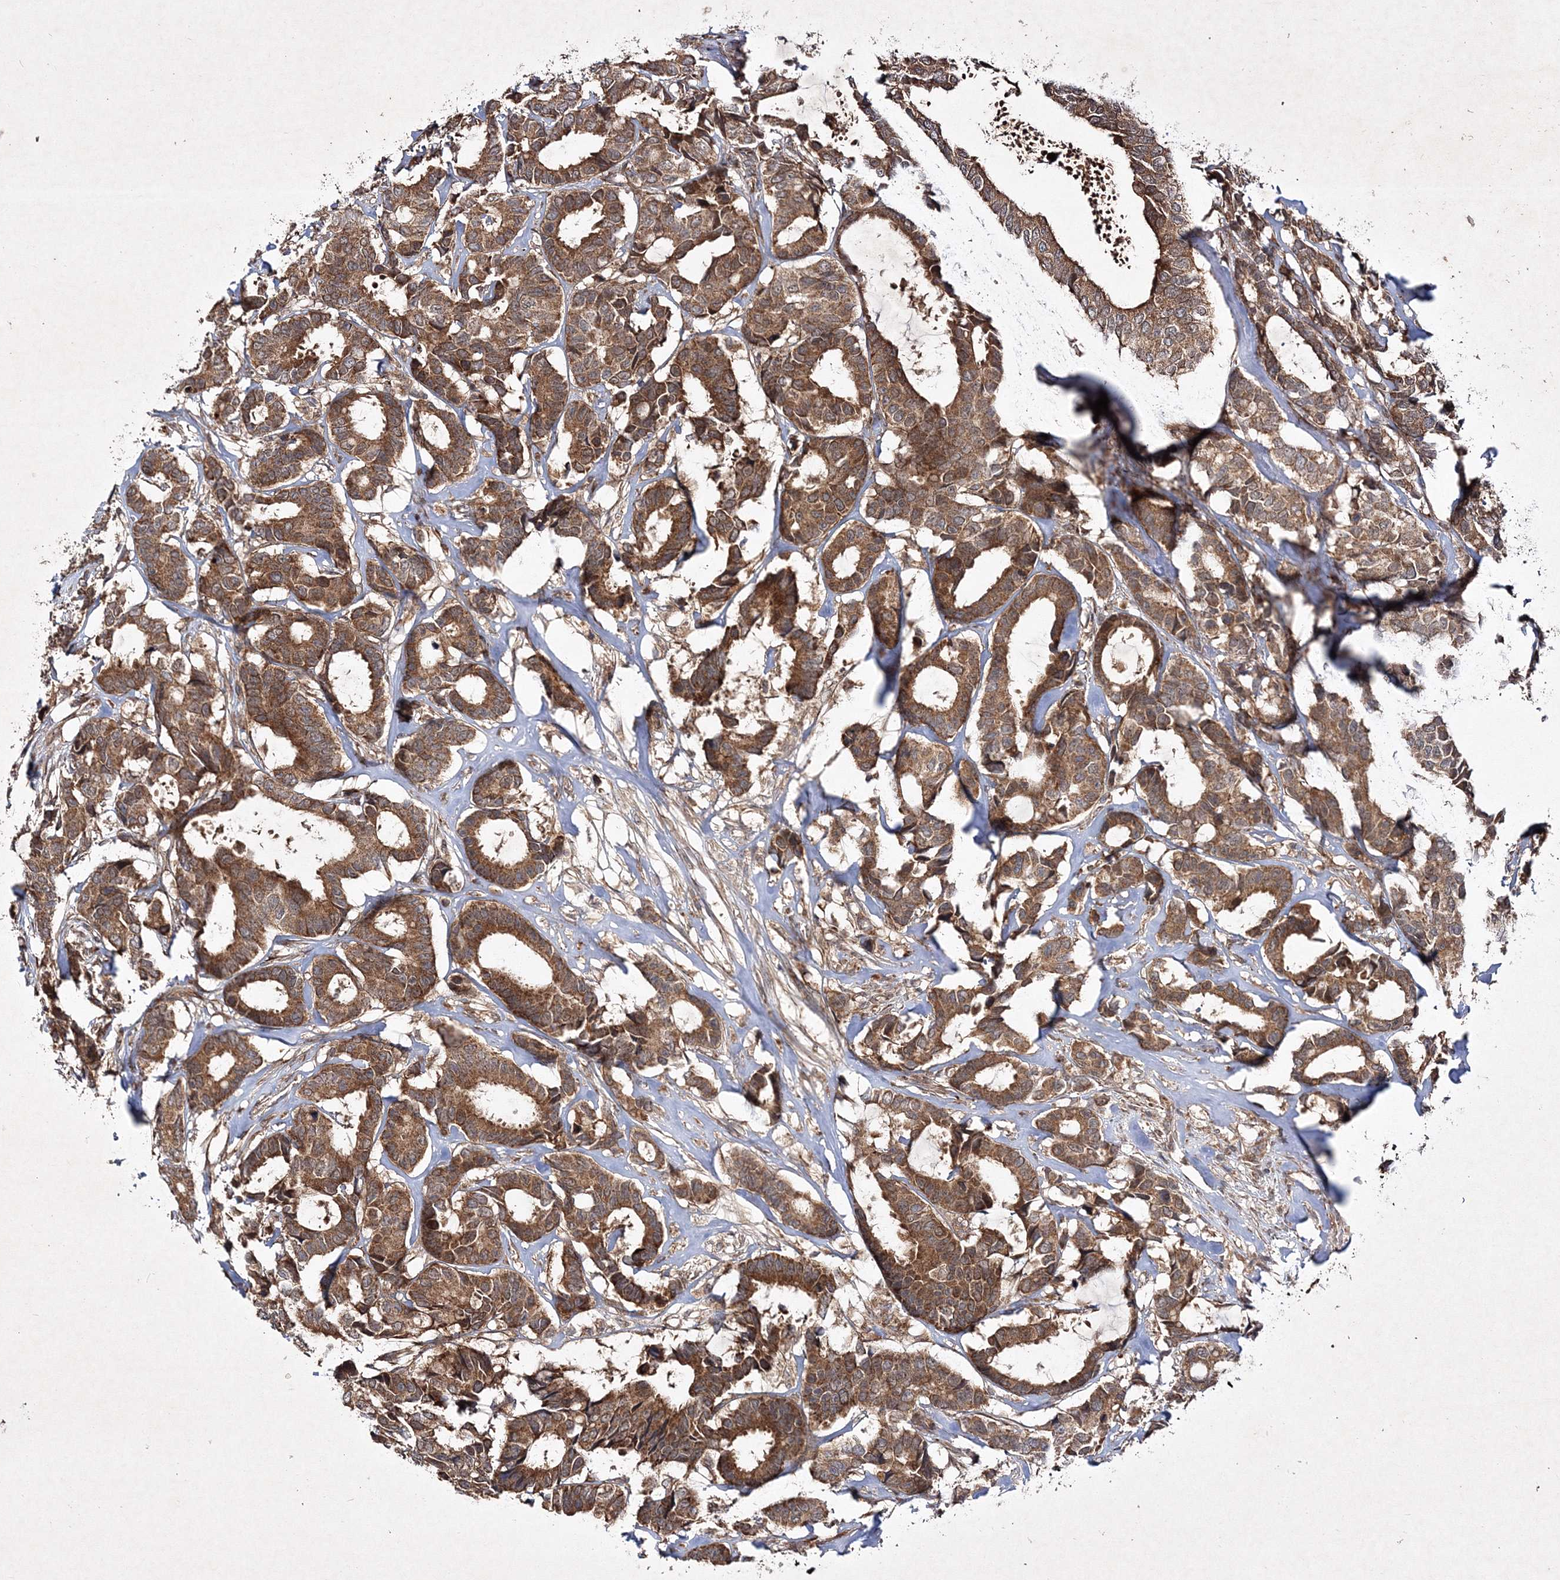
{"staining": {"intensity": "moderate", "quantity": ">75%", "location": "cytoplasmic/membranous"}, "tissue": "breast cancer", "cell_type": "Tumor cells", "image_type": "cancer", "snomed": [{"axis": "morphology", "description": "Duct carcinoma"}, {"axis": "topography", "description": "Breast"}], "caption": "IHC staining of infiltrating ductal carcinoma (breast), which demonstrates medium levels of moderate cytoplasmic/membranous expression in about >75% of tumor cells indicating moderate cytoplasmic/membranous protein expression. The staining was performed using DAB (3,3'-diaminobenzidine) (brown) for protein detection and nuclei were counterstained in hematoxylin (blue).", "gene": "SCRN3", "patient": {"sex": "female", "age": 87}}